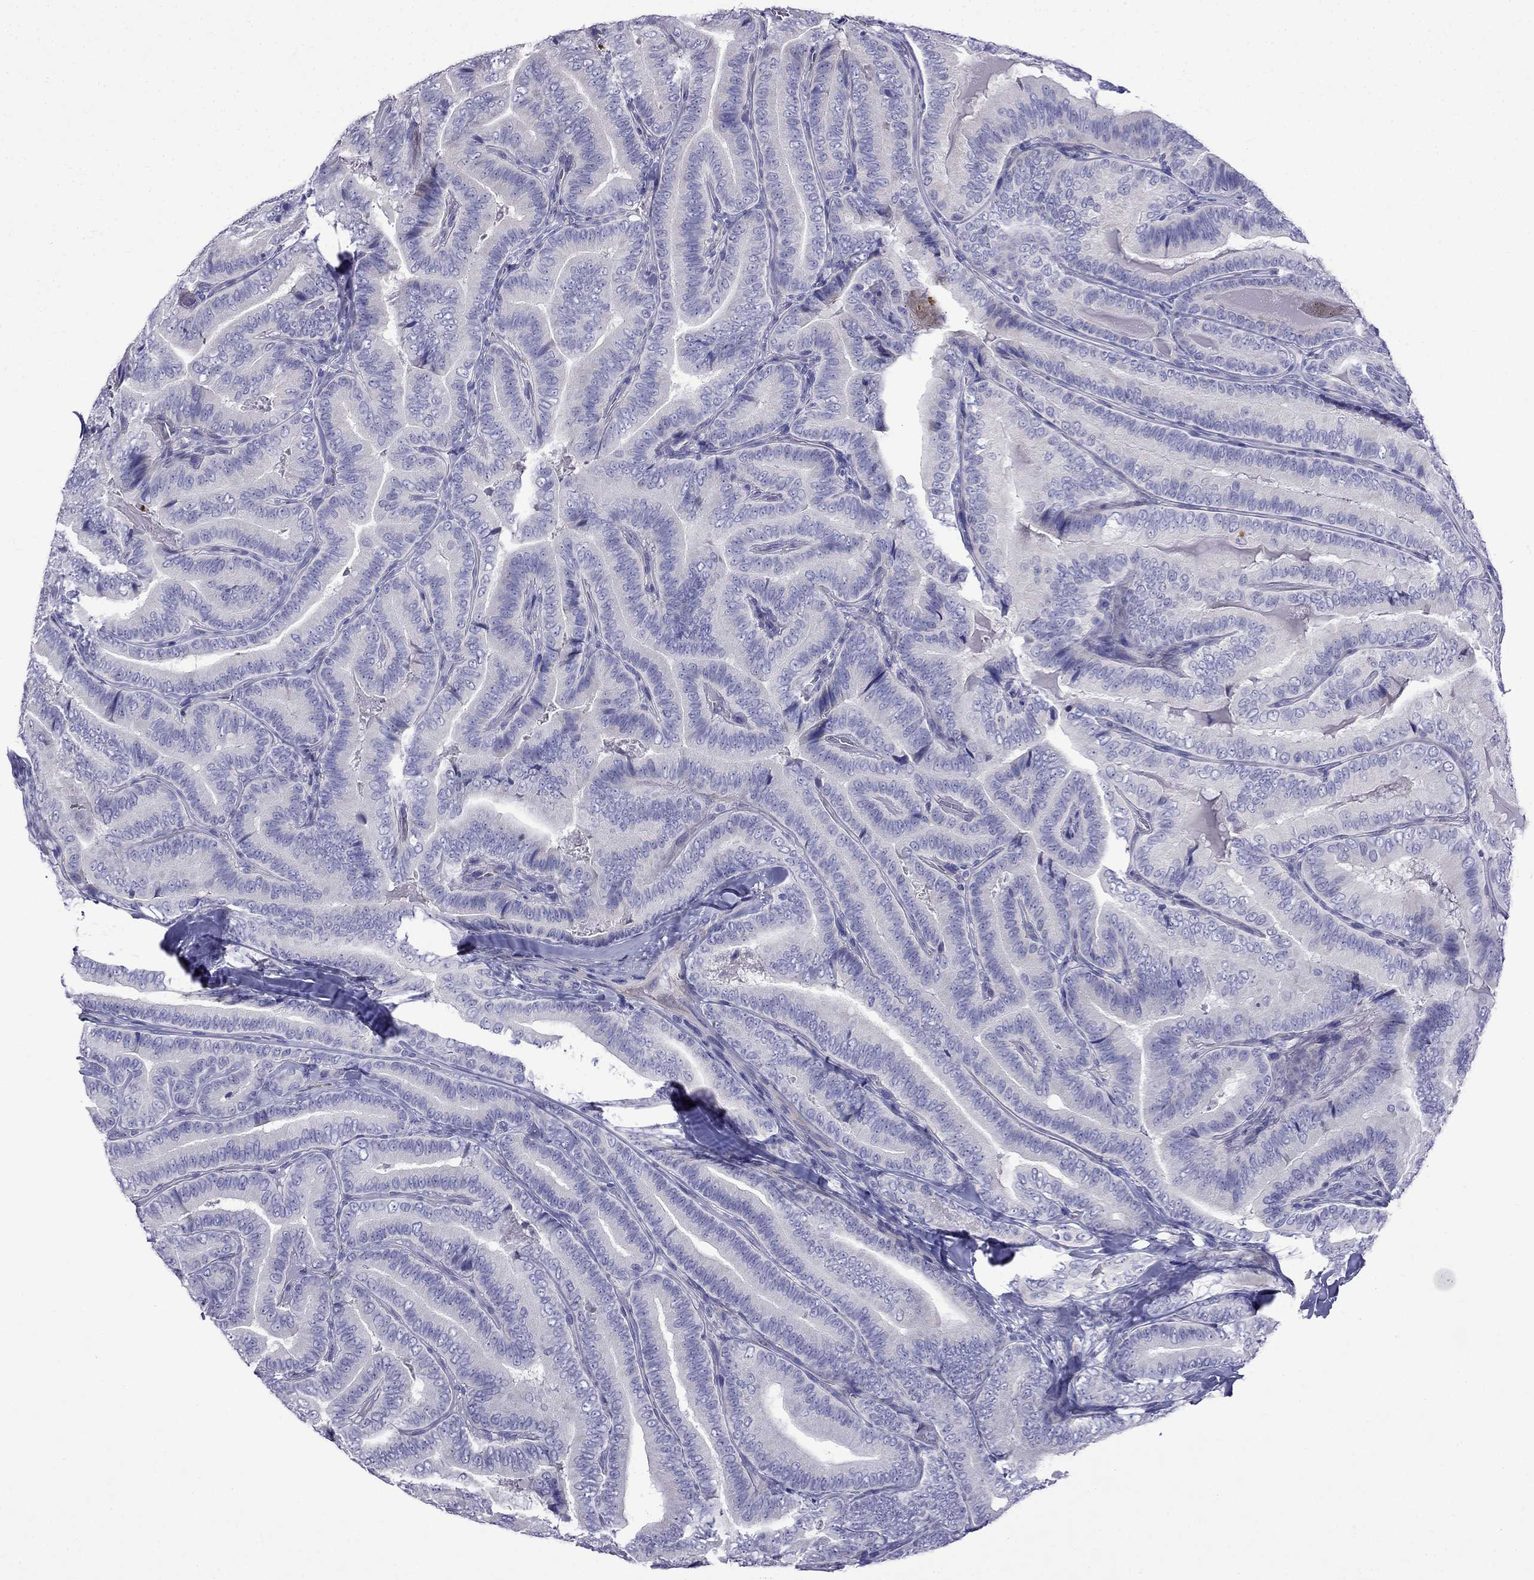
{"staining": {"intensity": "negative", "quantity": "none", "location": "none"}, "tissue": "thyroid cancer", "cell_type": "Tumor cells", "image_type": "cancer", "snomed": [{"axis": "morphology", "description": "Papillary adenocarcinoma, NOS"}, {"axis": "topography", "description": "Thyroid gland"}], "caption": "This is an immunohistochemistry (IHC) histopathology image of papillary adenocarcinoma (thyroid). There is no positivity in tumor cells.", "gene": "PATE1", "patient": {"sex": "male", "age": 61}}